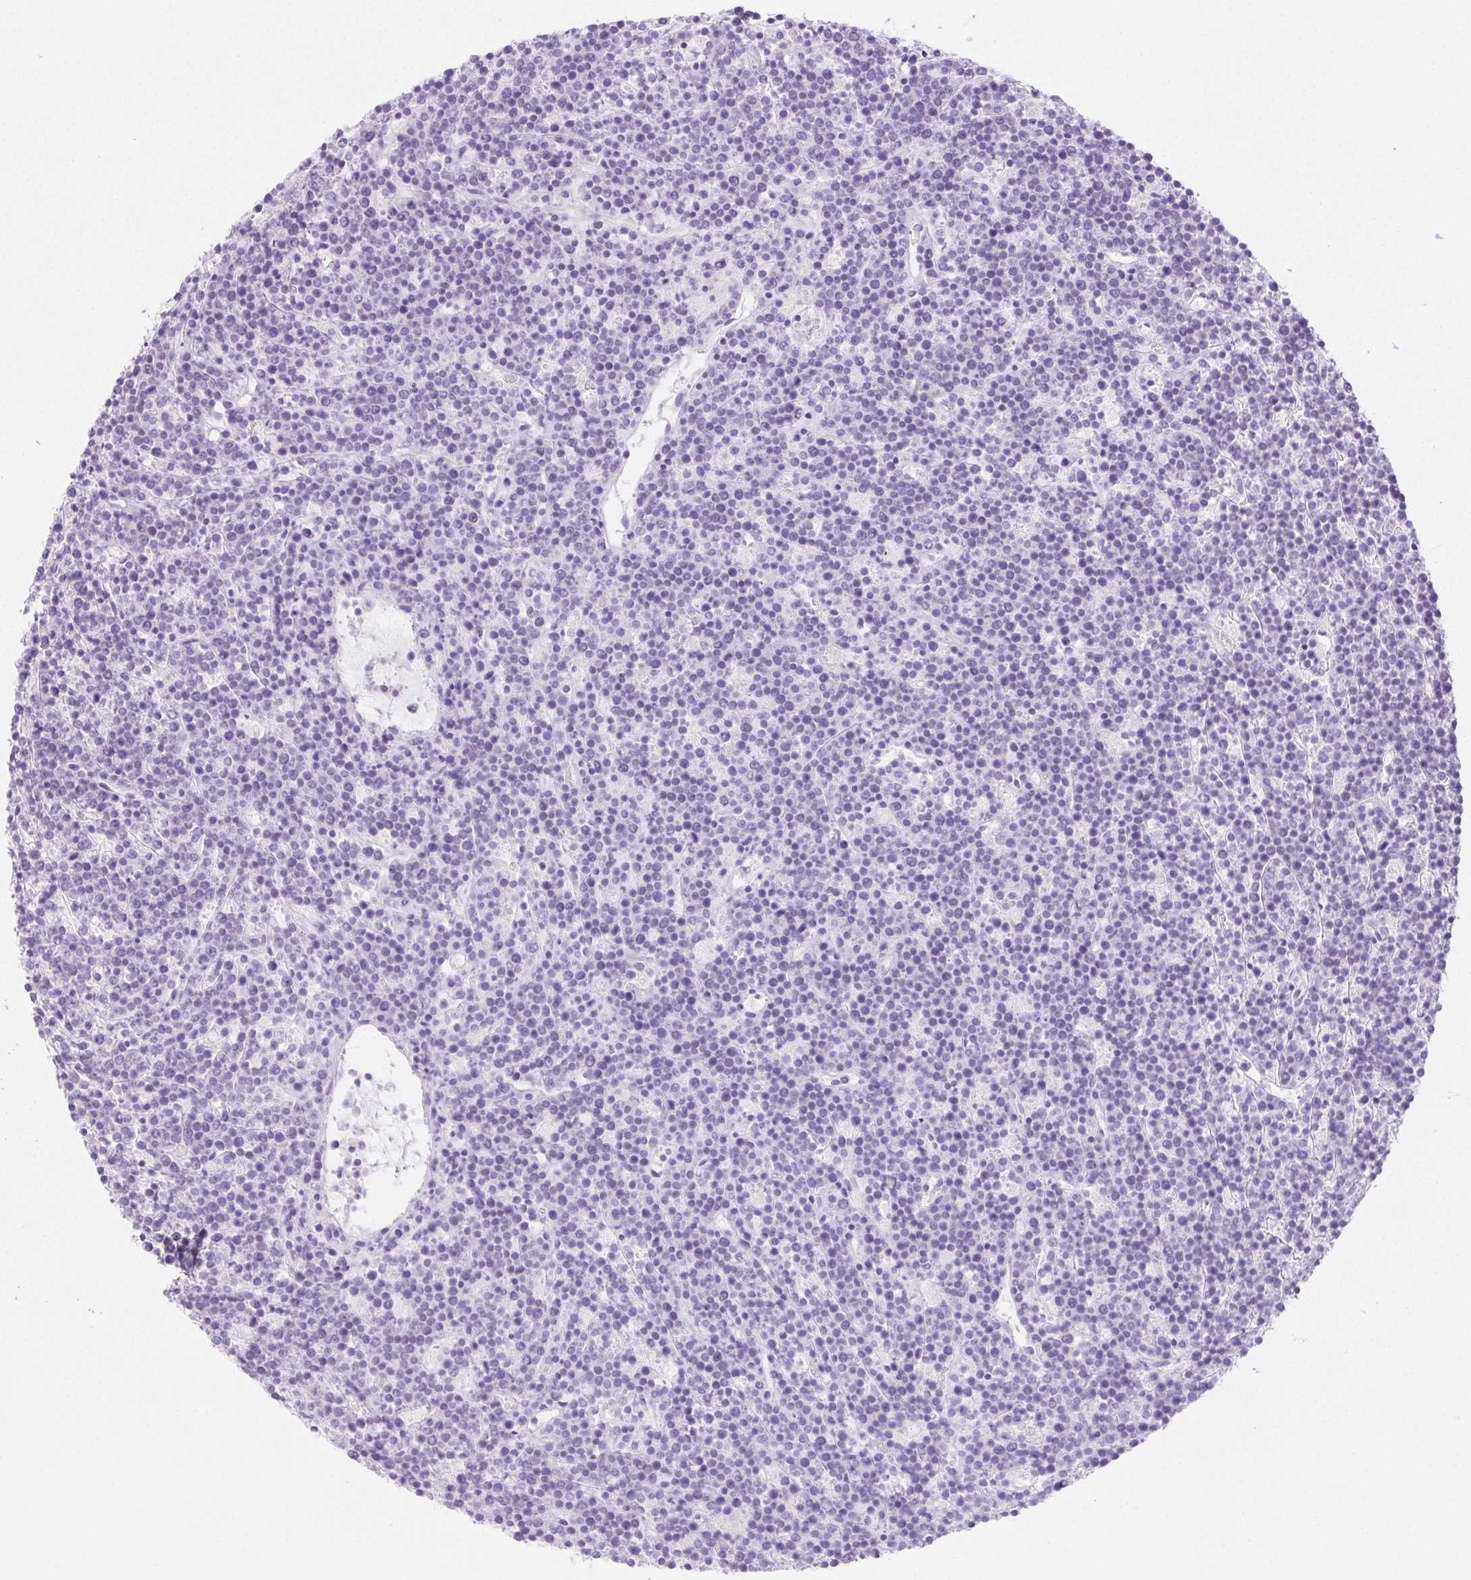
{"staining": {"intensity": "negative", "quantity": "none", "location": "none"}, "tissue": "lymphoma", "cell_type": "Tumor cells", "image_type": "cancer", "snomed": [{"axis": "morphology", "description": "Malignant lymphoma, non-Hodgkin's type, High grade"}, {"axis": "topography", "description": "Ovary"}], "caption": "Malignant lymphoma, non-Hodgkin's type (high-grade) was stained to show a protein in brown. There is no significant positivity in tumor cells.", "gene": "SPRR3", "patient": {"sex": "female", "age": 56}}